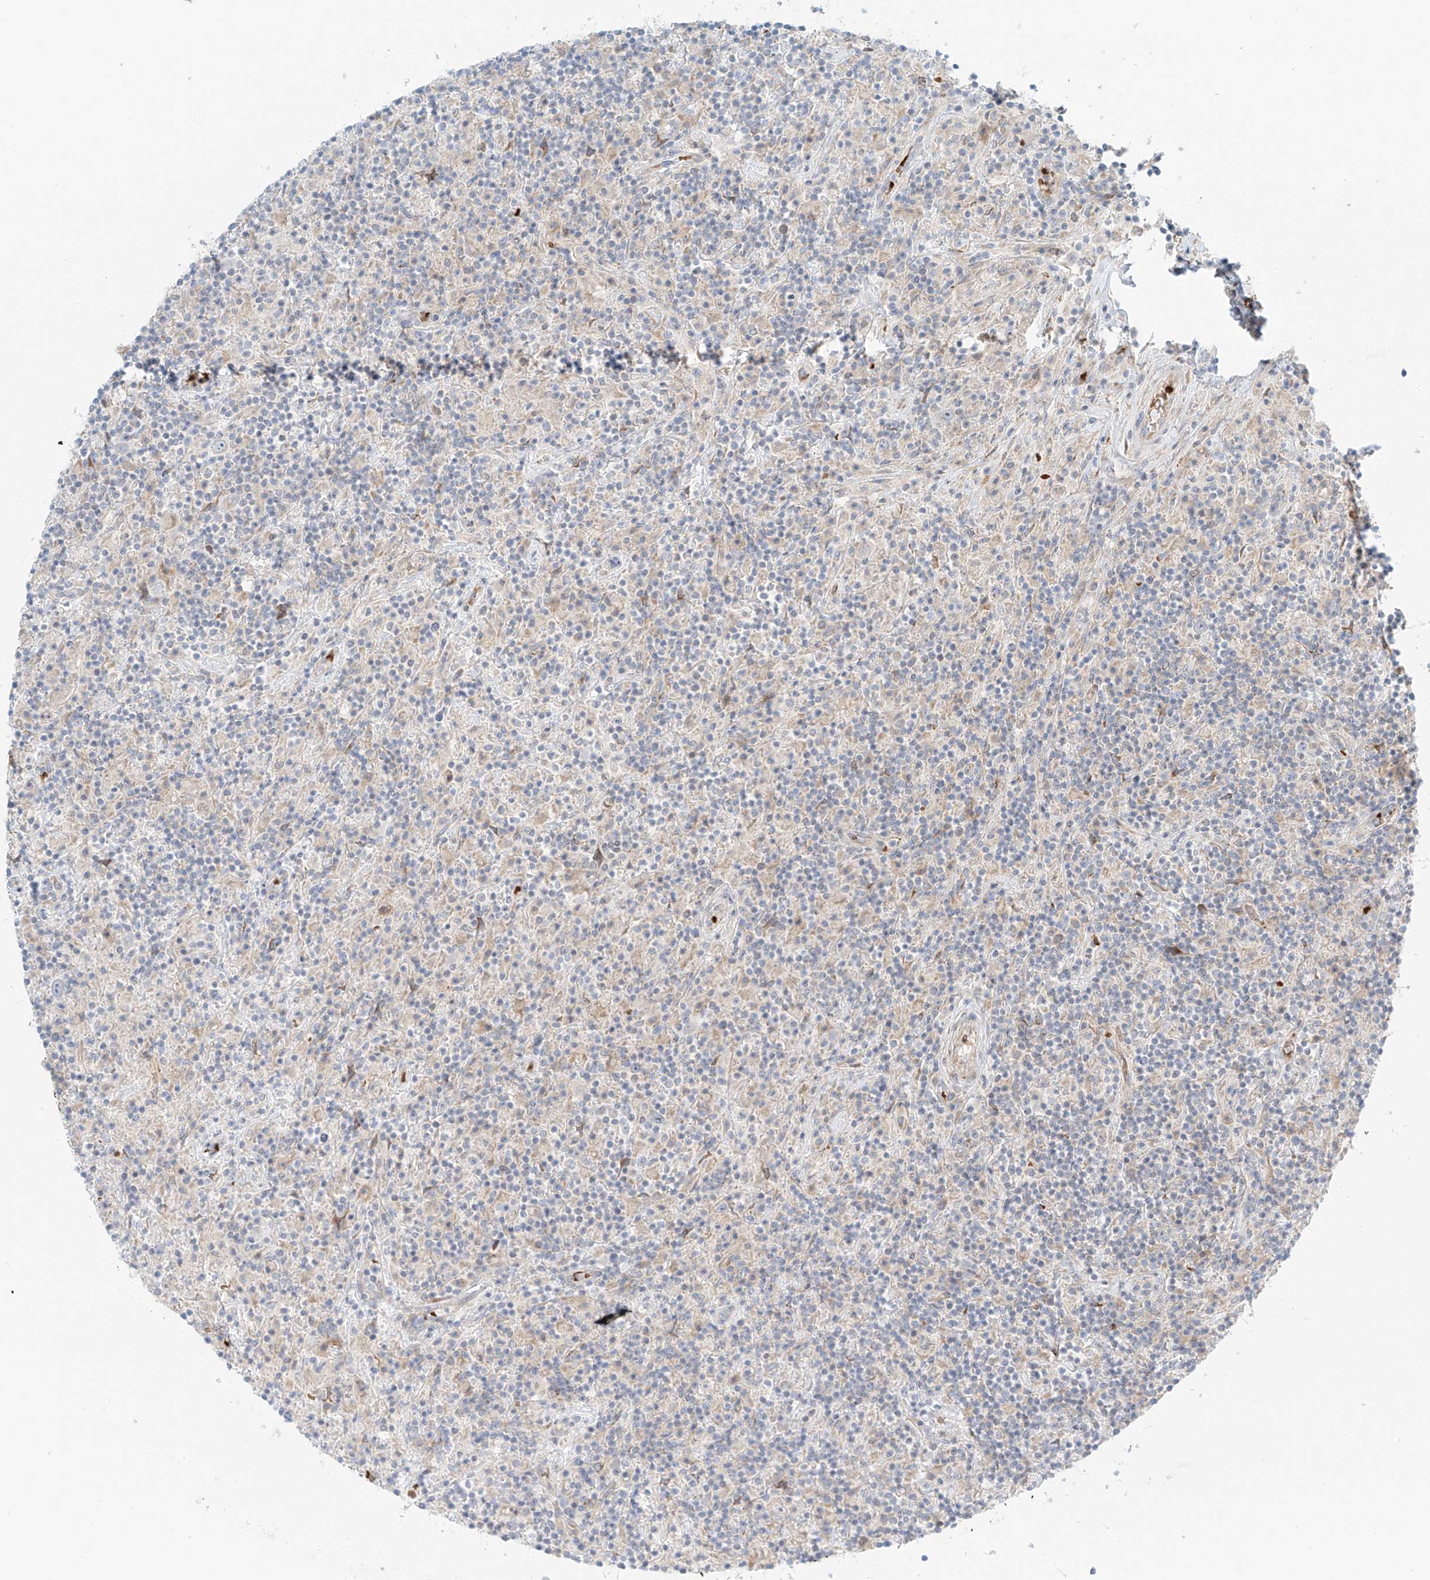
{"staining": {"intensity": "negative", "quantity": "none", "location": "none"}, "tissue": "lymphoma", "cell_type": "Tumor cells", "image_type": "cancer", "snomed": [{"axis": "morphology", "description": "Hodgkin's disease, NOS"}, {"axis": "topography", "description": "Lymph node"}], "caption": "Immunohistochemistry (IHC) micrograph of neoplastic tissue: human lymphoma stained with DAB (3,3'-diaminobenzidine) demonstrates no significant protein staining in tumor cells.", "gene": "EIPR1", "patient": {"sex": "male", "age": 70}}